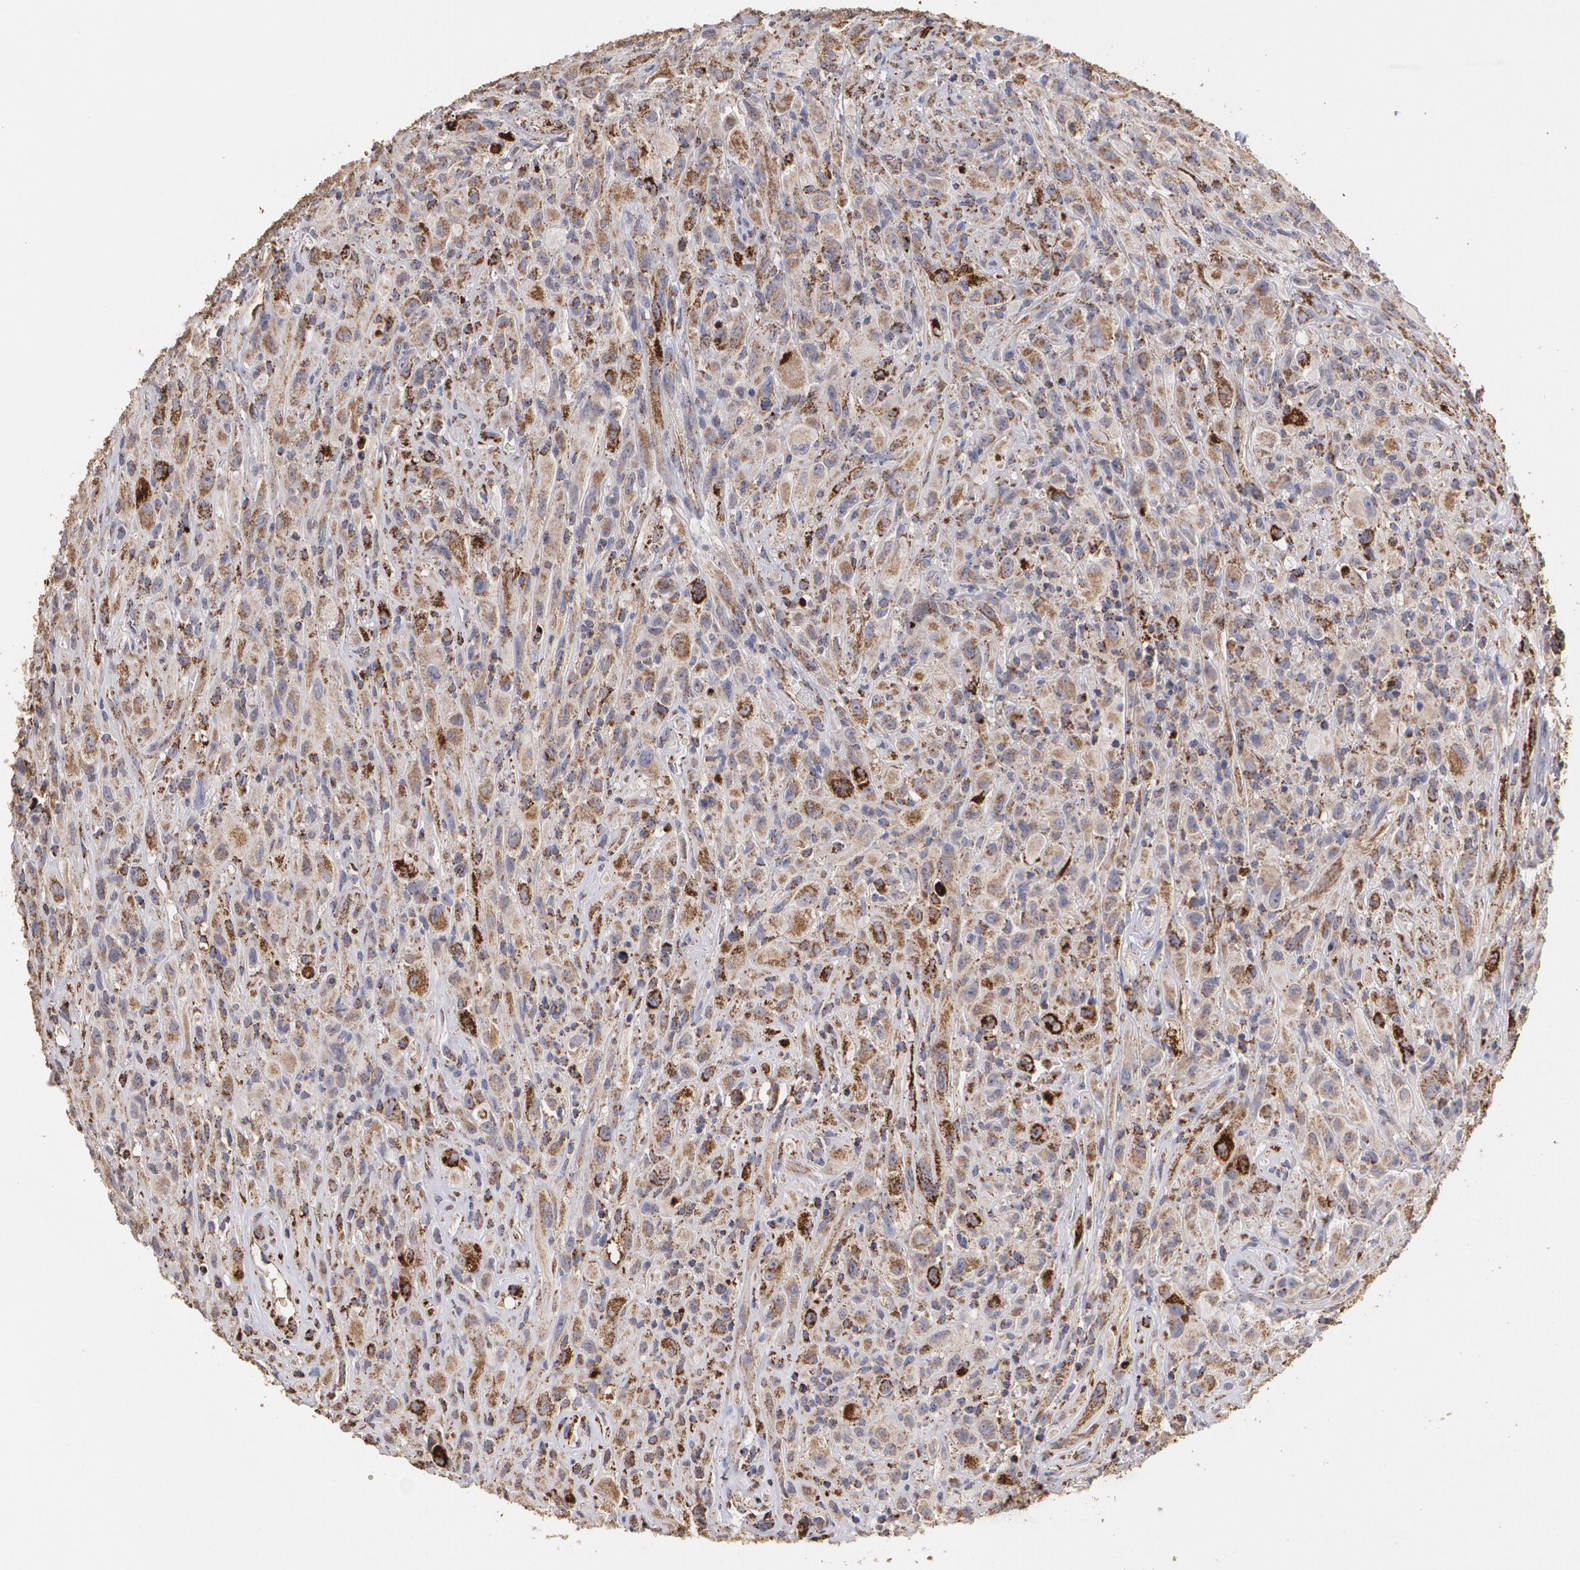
{"staining": {"intensity": "moderate", "quantity": "25%-75%", "location": "cytoplasmic/membranous"}, "tissue": "glioma", "cell_type": "Tumor cells", "image_type": "cancer", "snomed": [{"axis": "morphology", "description": "Glioma, malignant, High grade"}, {"axis": "topography", "description": "Brain"}], "caption": "The immunohistochemical stain labels moderate cytoplasmic/membranous positivity in tumor cells of glioma tissue.", "gene": "HSPD1", "patient": {"sex": "male", "age": 48}}